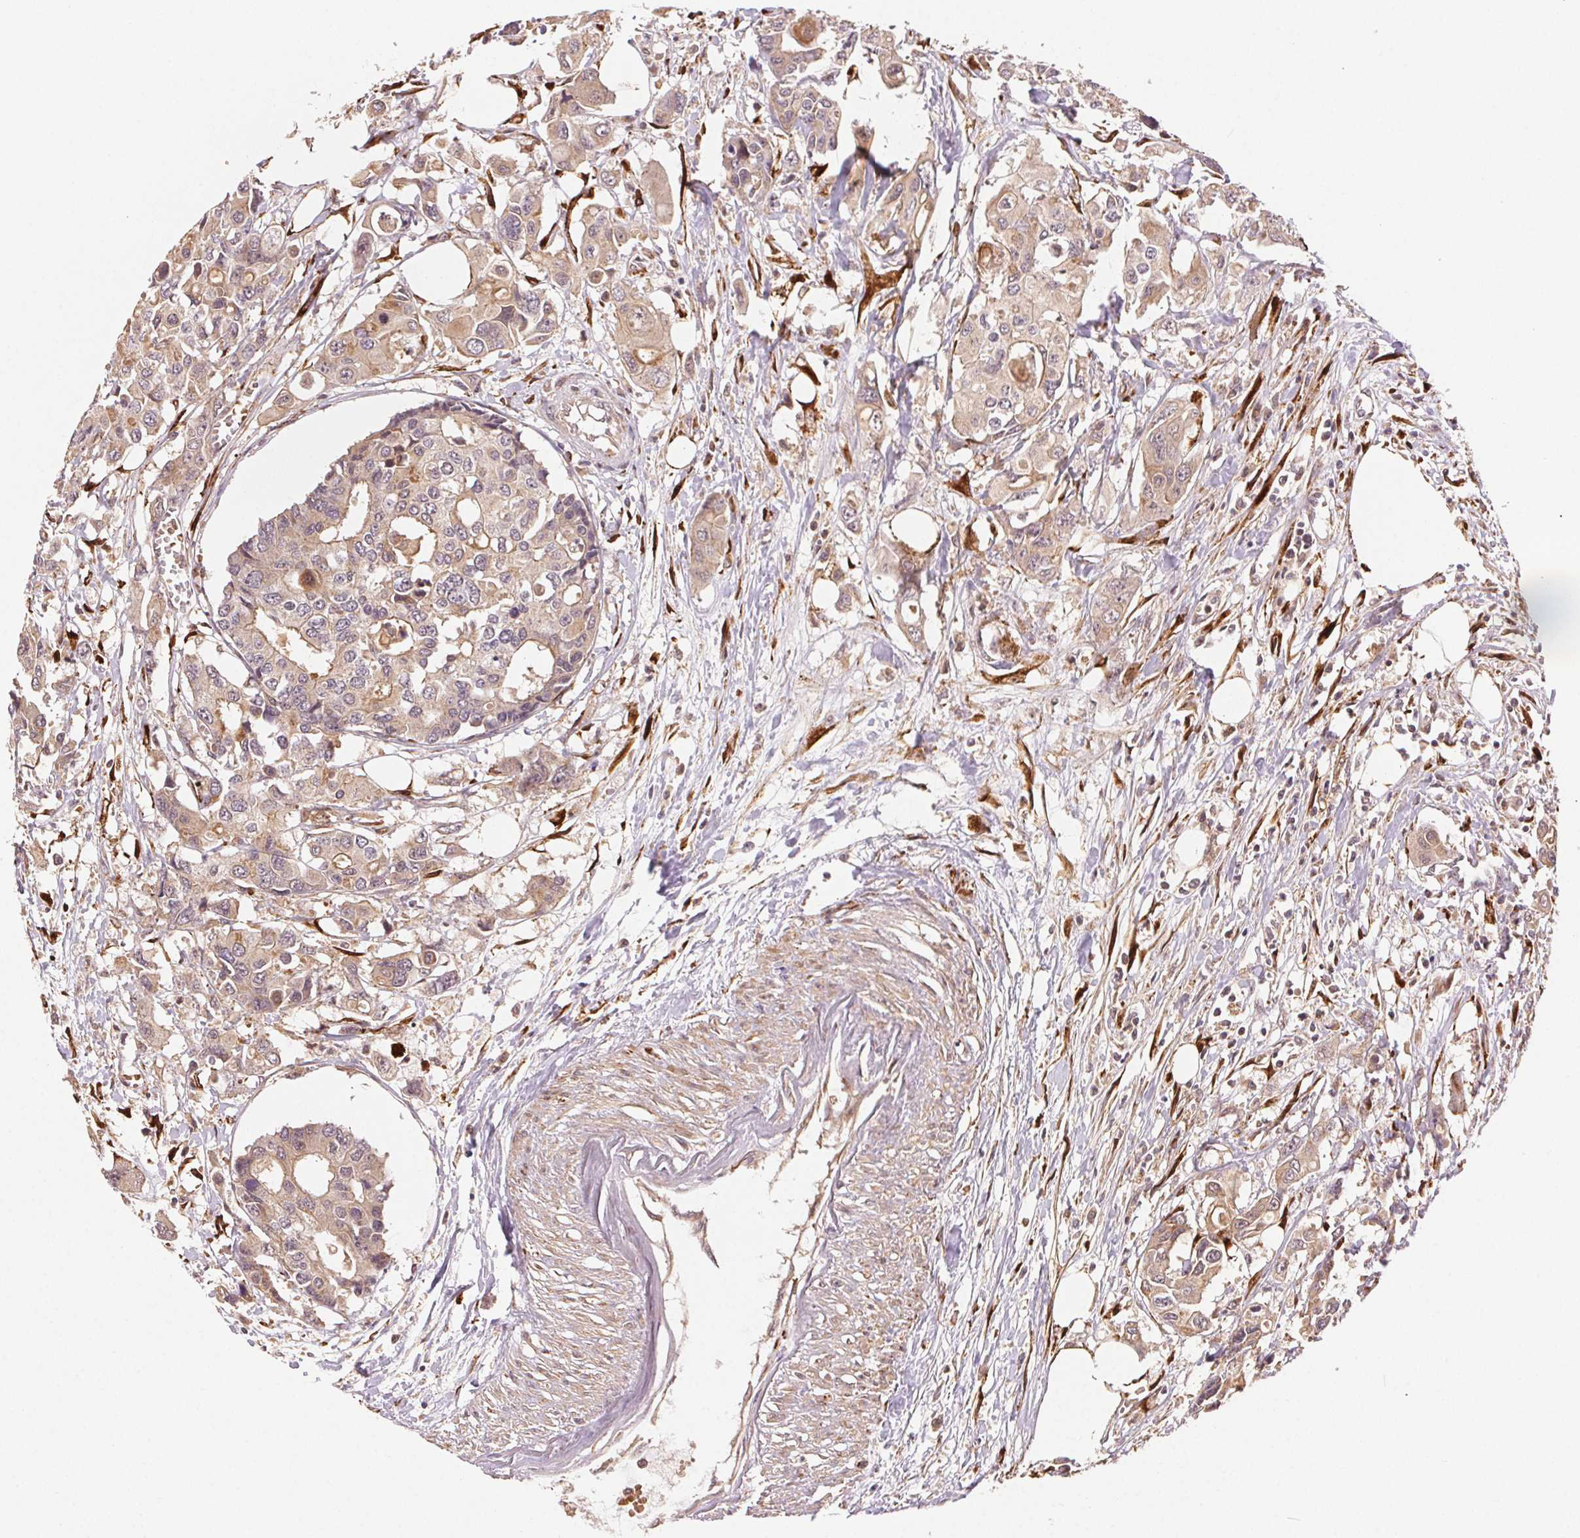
{"staining": {"intensity": "weak", "quantity": ">75%", "location": "cytoplasmic/membranous"}, "tissue": "colorectal cancer", "cell_type": "Tumor cells", "image_type": "cancer", "snomed": [{"axis": "morphology", "description": "Adenocarcinoma, NOS"}, {"axis": "topography", "description": "Colon"}], "caption": "Immunohistochemistry (IHC) histopathology image of neoplastic tissue: adenocarcinoma (colorectal) stained using immunohistochemistry shows low levels of weak protein expression localized specifically in the cytoplasmic/membranous of tumor cells, appearing as a cytoplasmic/membranous brown color.", "gene": "KLHL15", "patient": {"sex": "male", "age": 77}}